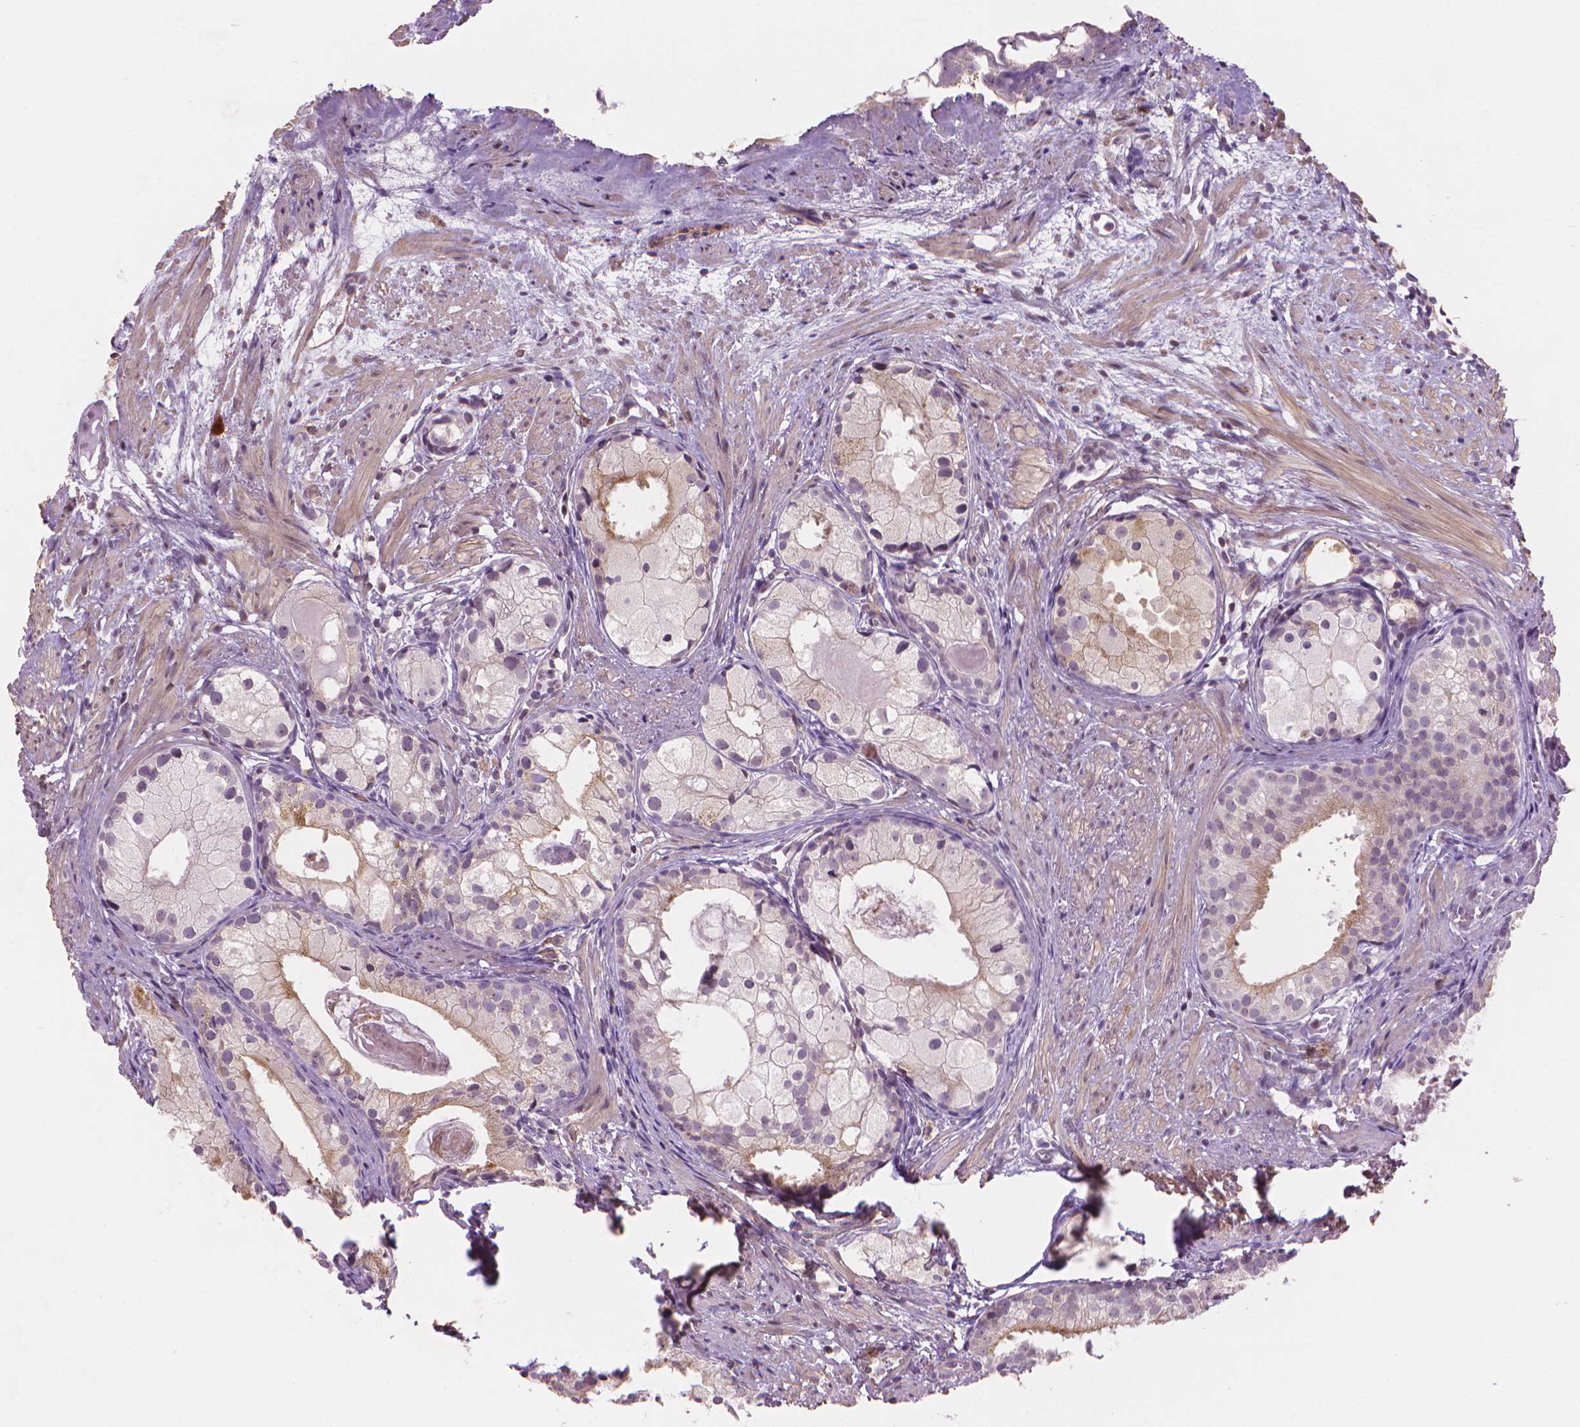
{"staining": {"intensity": "weak", "quantity": "<25%", "location": "cytoplasmic/membranous"}, "tissue": "prostate cancer", "cell_type": "Tumor cells", "image_type": "cancer", "snomed": [{"axis": "morphology", "description": "Adenocarcinoma, High grade"}, {"axis": "topography", "description": "Prostate"}], "caption": "This is a histopathology image of immunohistochemistry (IHC) staining of prostate adenocarcinoma (high-grade), which shows no staining in tumor cells.", "gene": "TMEM184A", "patient": {"sex": "male", "age": 85}}